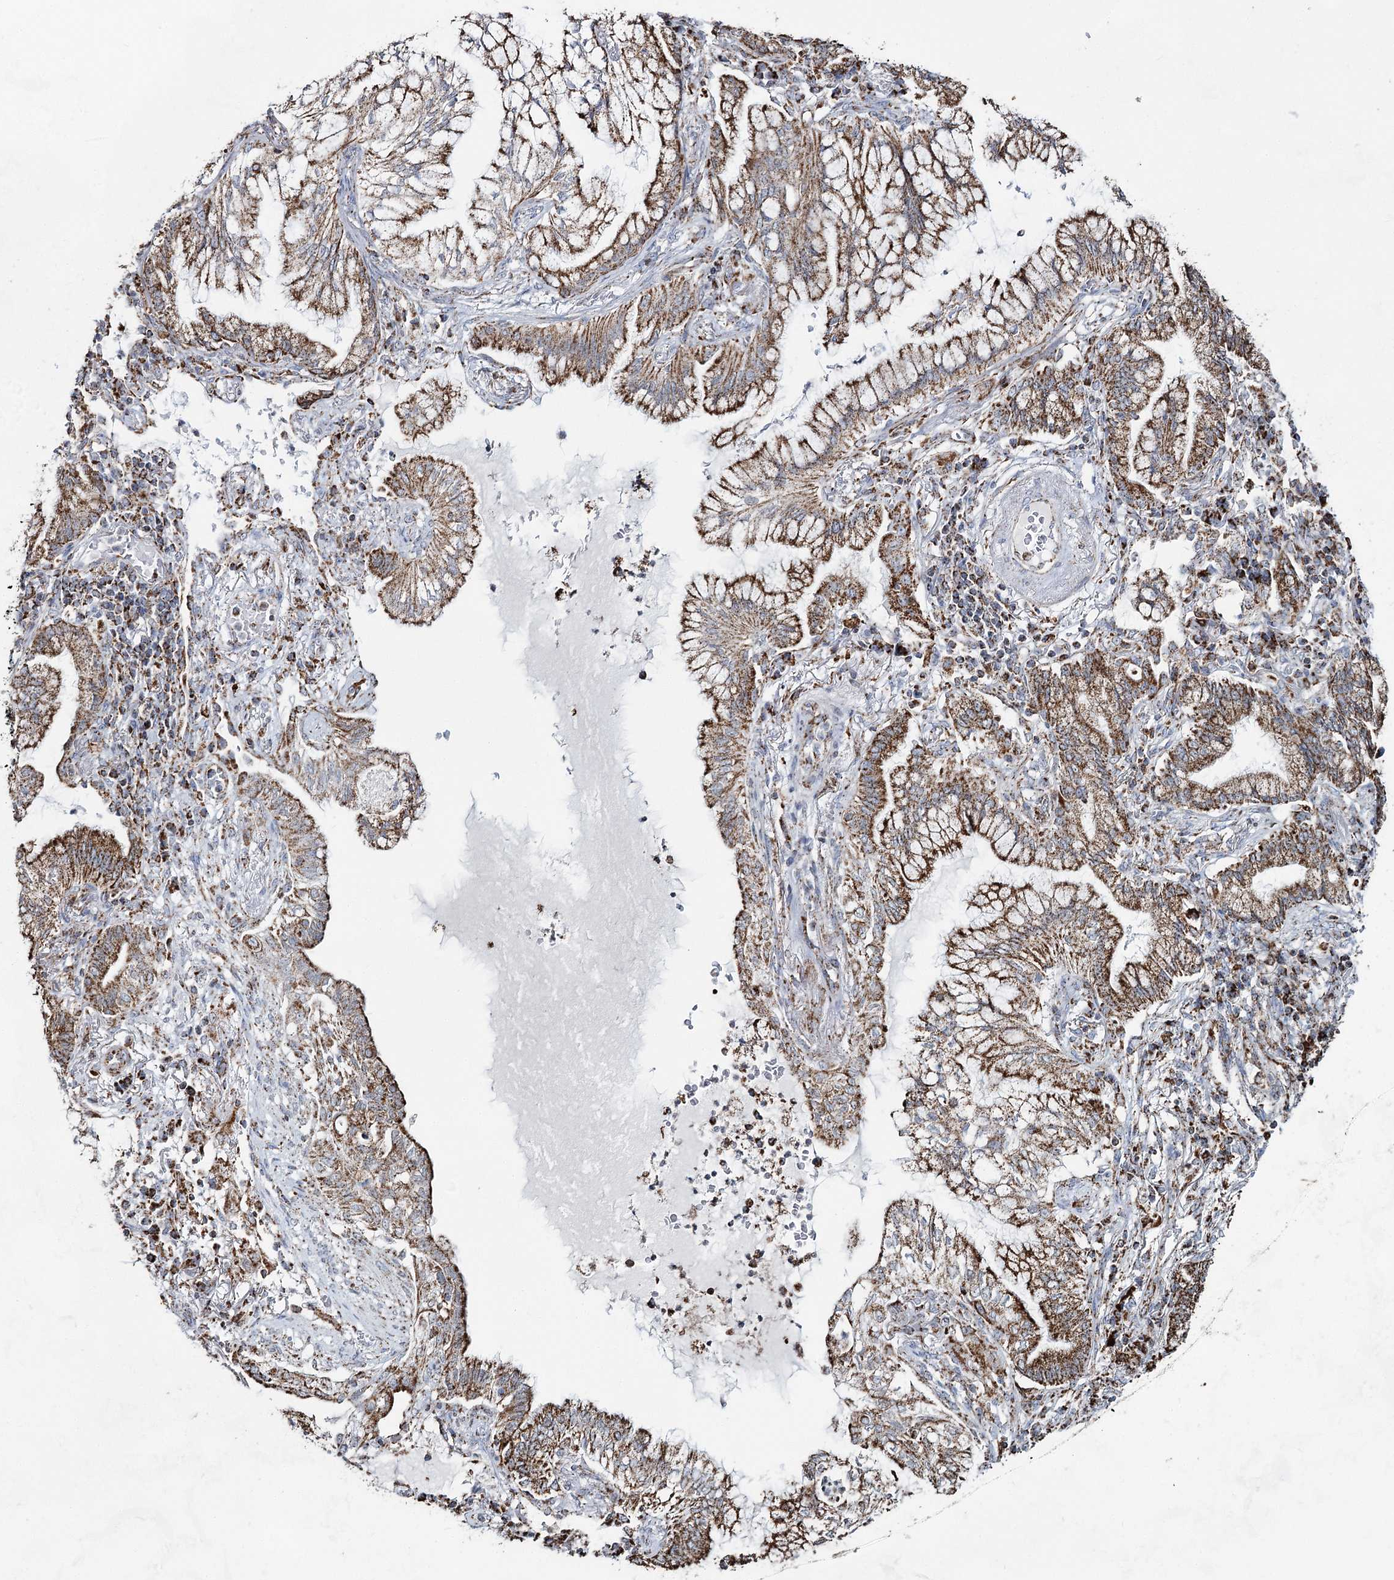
{"staining": {"intensity": "moderate", "quantity": ">75%", "location": "cytoplasmic/membranous"}, "tissue": "lung cancer", "cell_type": "Tumor cells", "image_type": "cancer", "snomed": [{"axis": "morphology", "description": "Adenocarcinoma, NOS"}, {"axis": "topography", "description": "Lung"}], "caption": "A brown stain highlights moderate cytoplasmic/membranous positivity of a protein in human adenocarcinoma (lung) tumor cells.", "gene": "CWF19L1", "patient": {"sex": "female", "age": 70}}